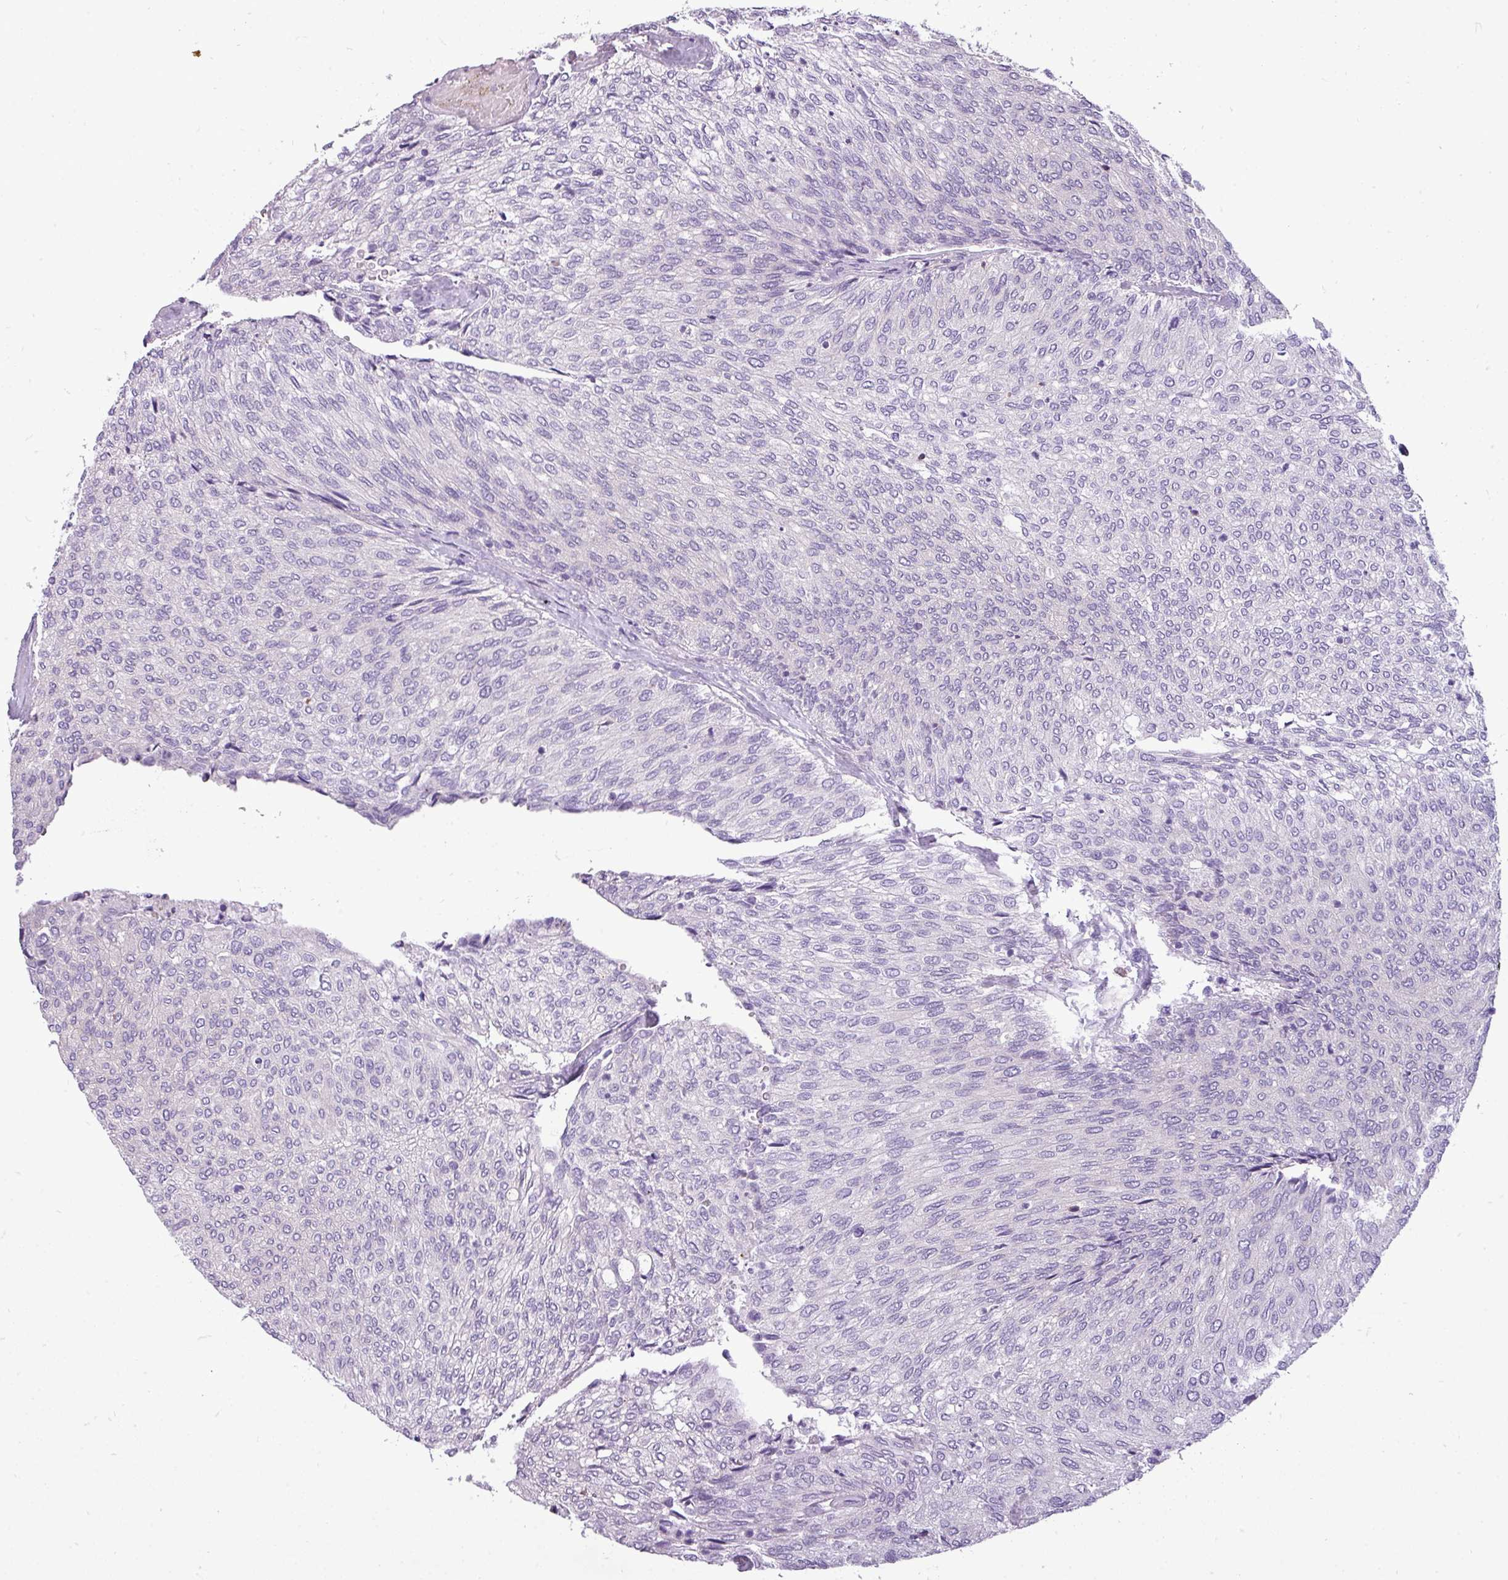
{"staining": {"intensity": "negative", "quantity": "none", "location": "none"}, "tissue": "urothelial cancer", "cell_type": "Tumor cells", "image_type": "cancer", "snomed": [{"axis": "morphology", "description": "Urothelial carcinoma, Low grade"}, {"axis": "topography", "description": "Urinary bladder"}], "caption": "There is no significant expression in tumor cells of low-grade urothelial carcinoma.", "gene": "DNAAF9", "patient": {"sex": "female", "age": 79}}